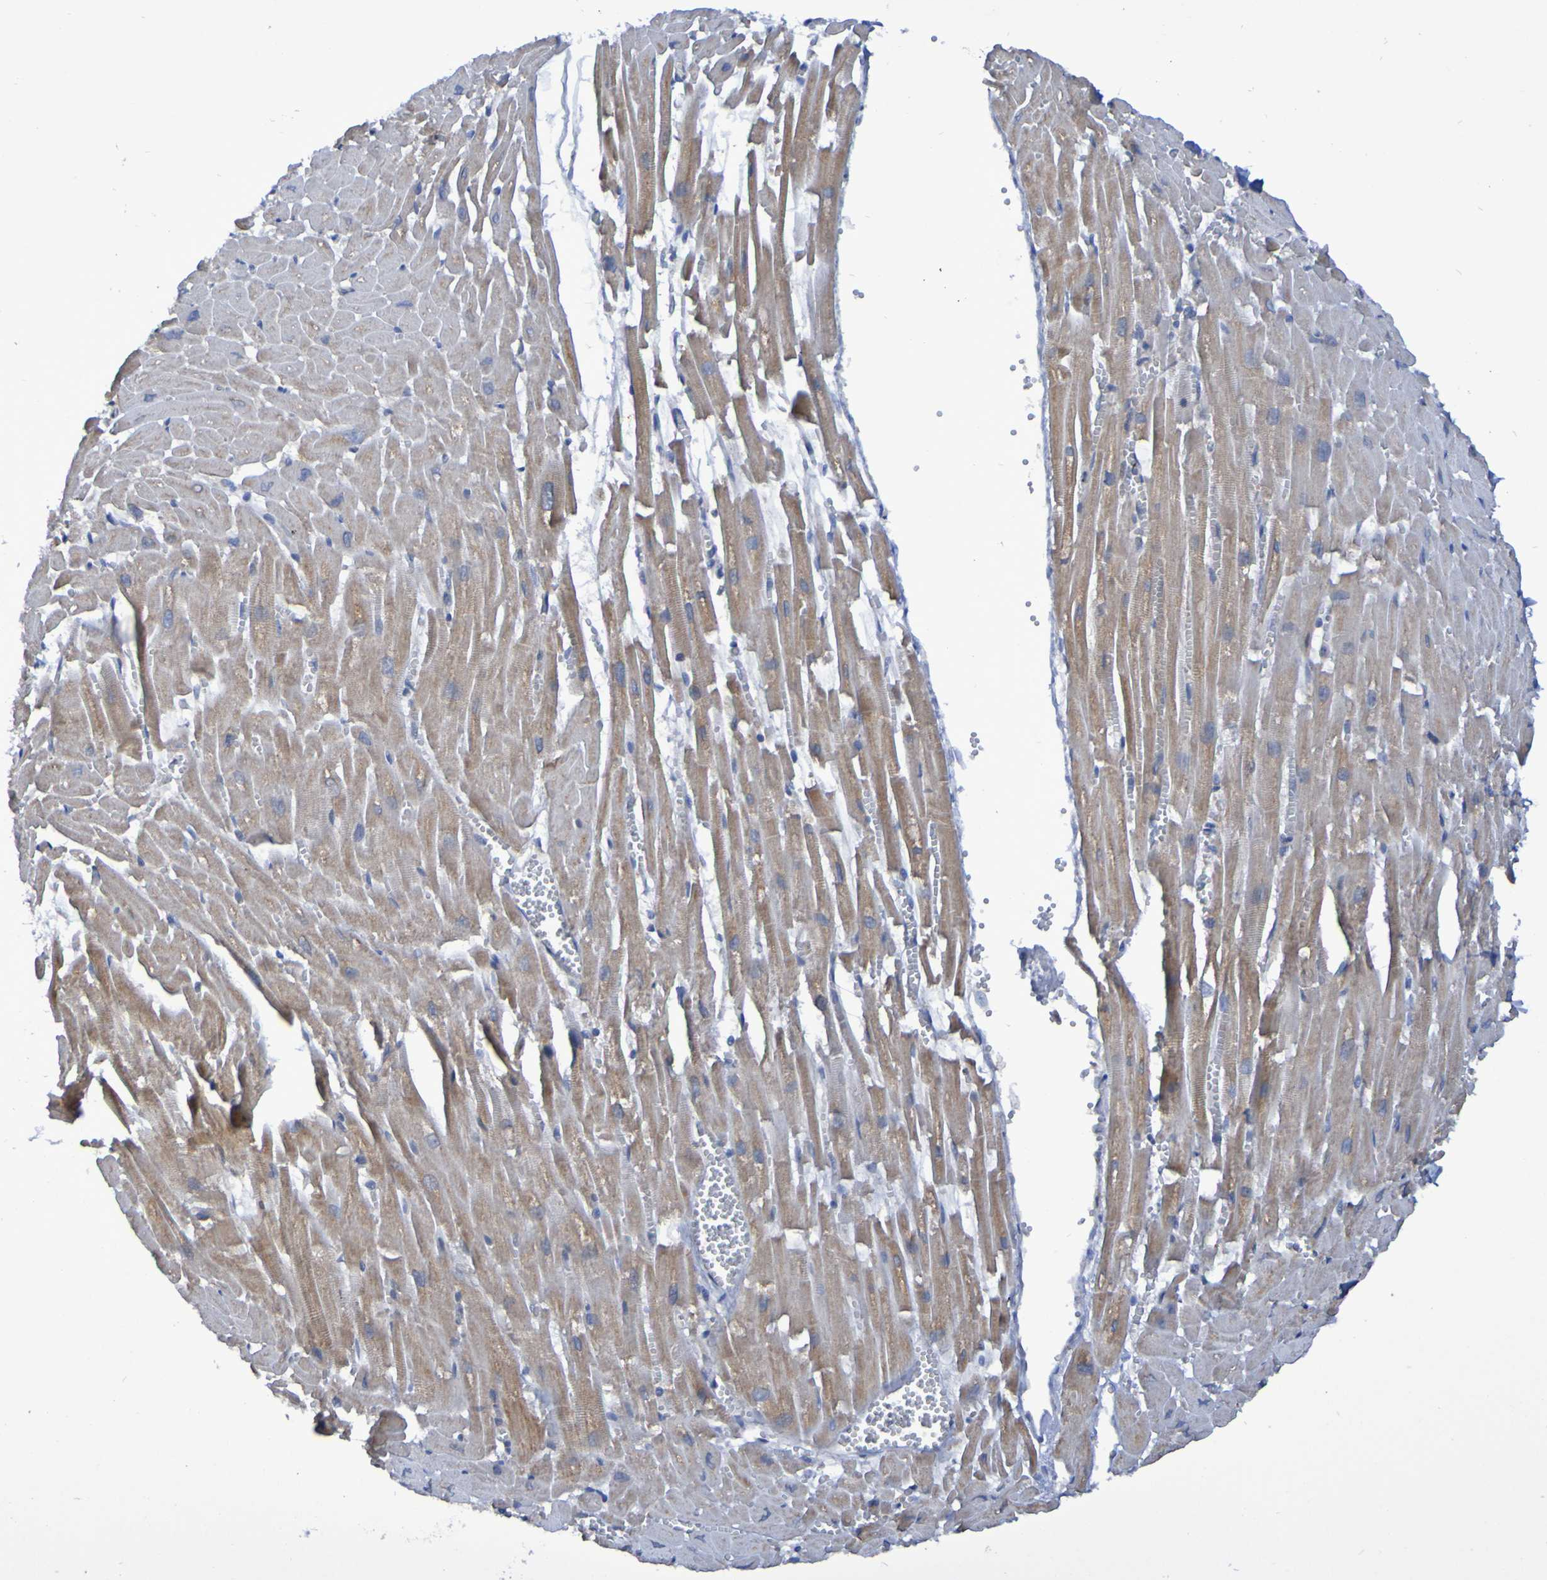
{"staining": {"intensity": "weak", "quantity": ">75%", "location": "cytoplasmic/membranous"}, "tissue": "heart muscle", "cell_type": "Cardiomyocytes", "image_type": "normal", "snomed": [{"axis": "morphology", "description": "Normal tissue, NOS"}, {"axis": "topography", "description": "Heart"}], "caption": "Brown immunohistochemical staining in normal heart muscle displays weak cytoplasmic/membranous expression in about >75% of cardiomyocytes. (DAB (3,3'-diaminobenzidine) = brown stain, brightfield microscopy at high magnification).", "gene": "LMBRD2", "patient": {"sex": "female", "age": 19}}